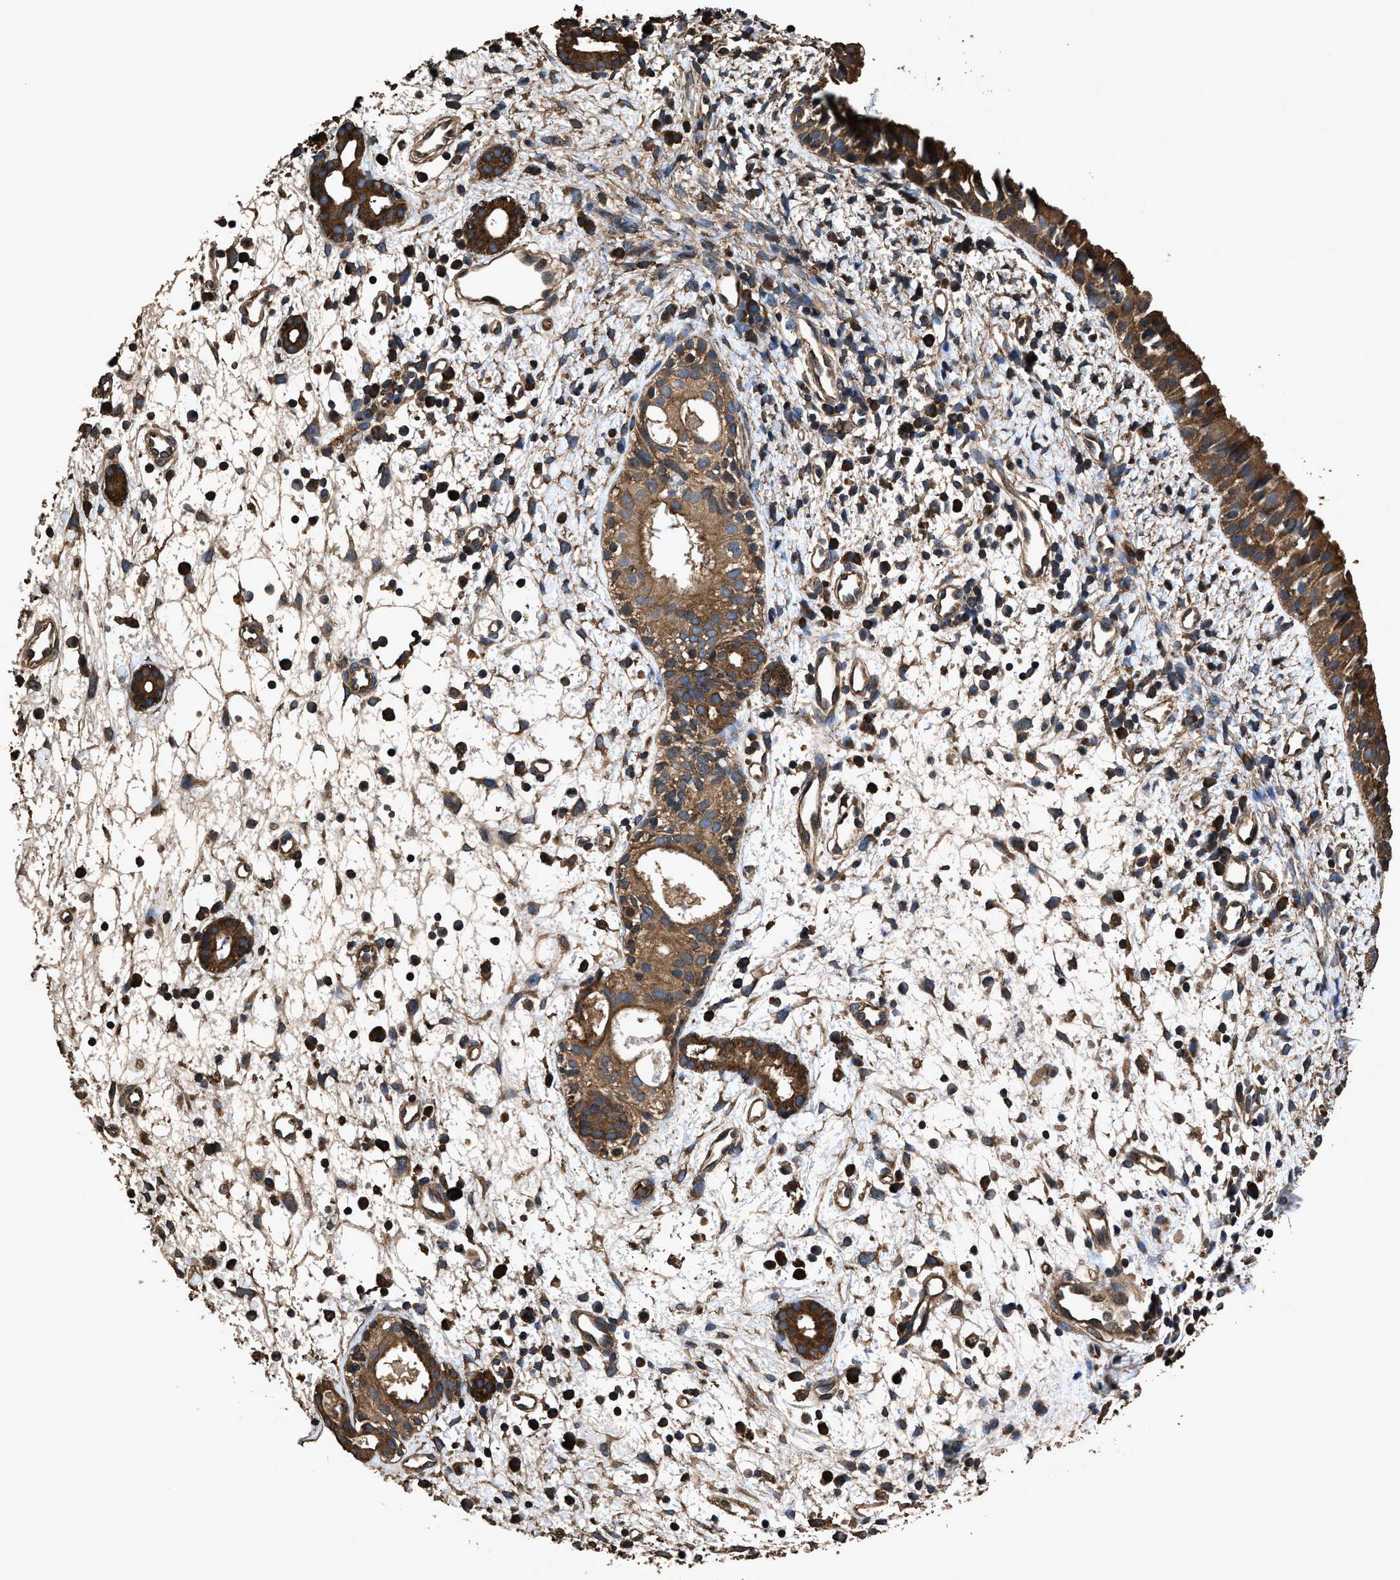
{"staining": {"intensity": "strong", "quantity": ">75%", "location": "cytoplasmic/membranous"}, "tissue": "nasopharynx", "cell_type": "Respiratory epithelial cells", "image_type": "normal", "snomed": [{"axis": "morphology", "description": "Normal tissue, NOS"}, {"axis": "topography", "description": "Nasopharynx"}], "caption": "This is a histology image of immunohistochemistry staining of benign nasopharynx, which shows strong positivity in the cytoplasmic/membranous of respiratory epithelial cells.", "gene": "ZMYND19", "patient": {"sex": "male", "age": 22}}